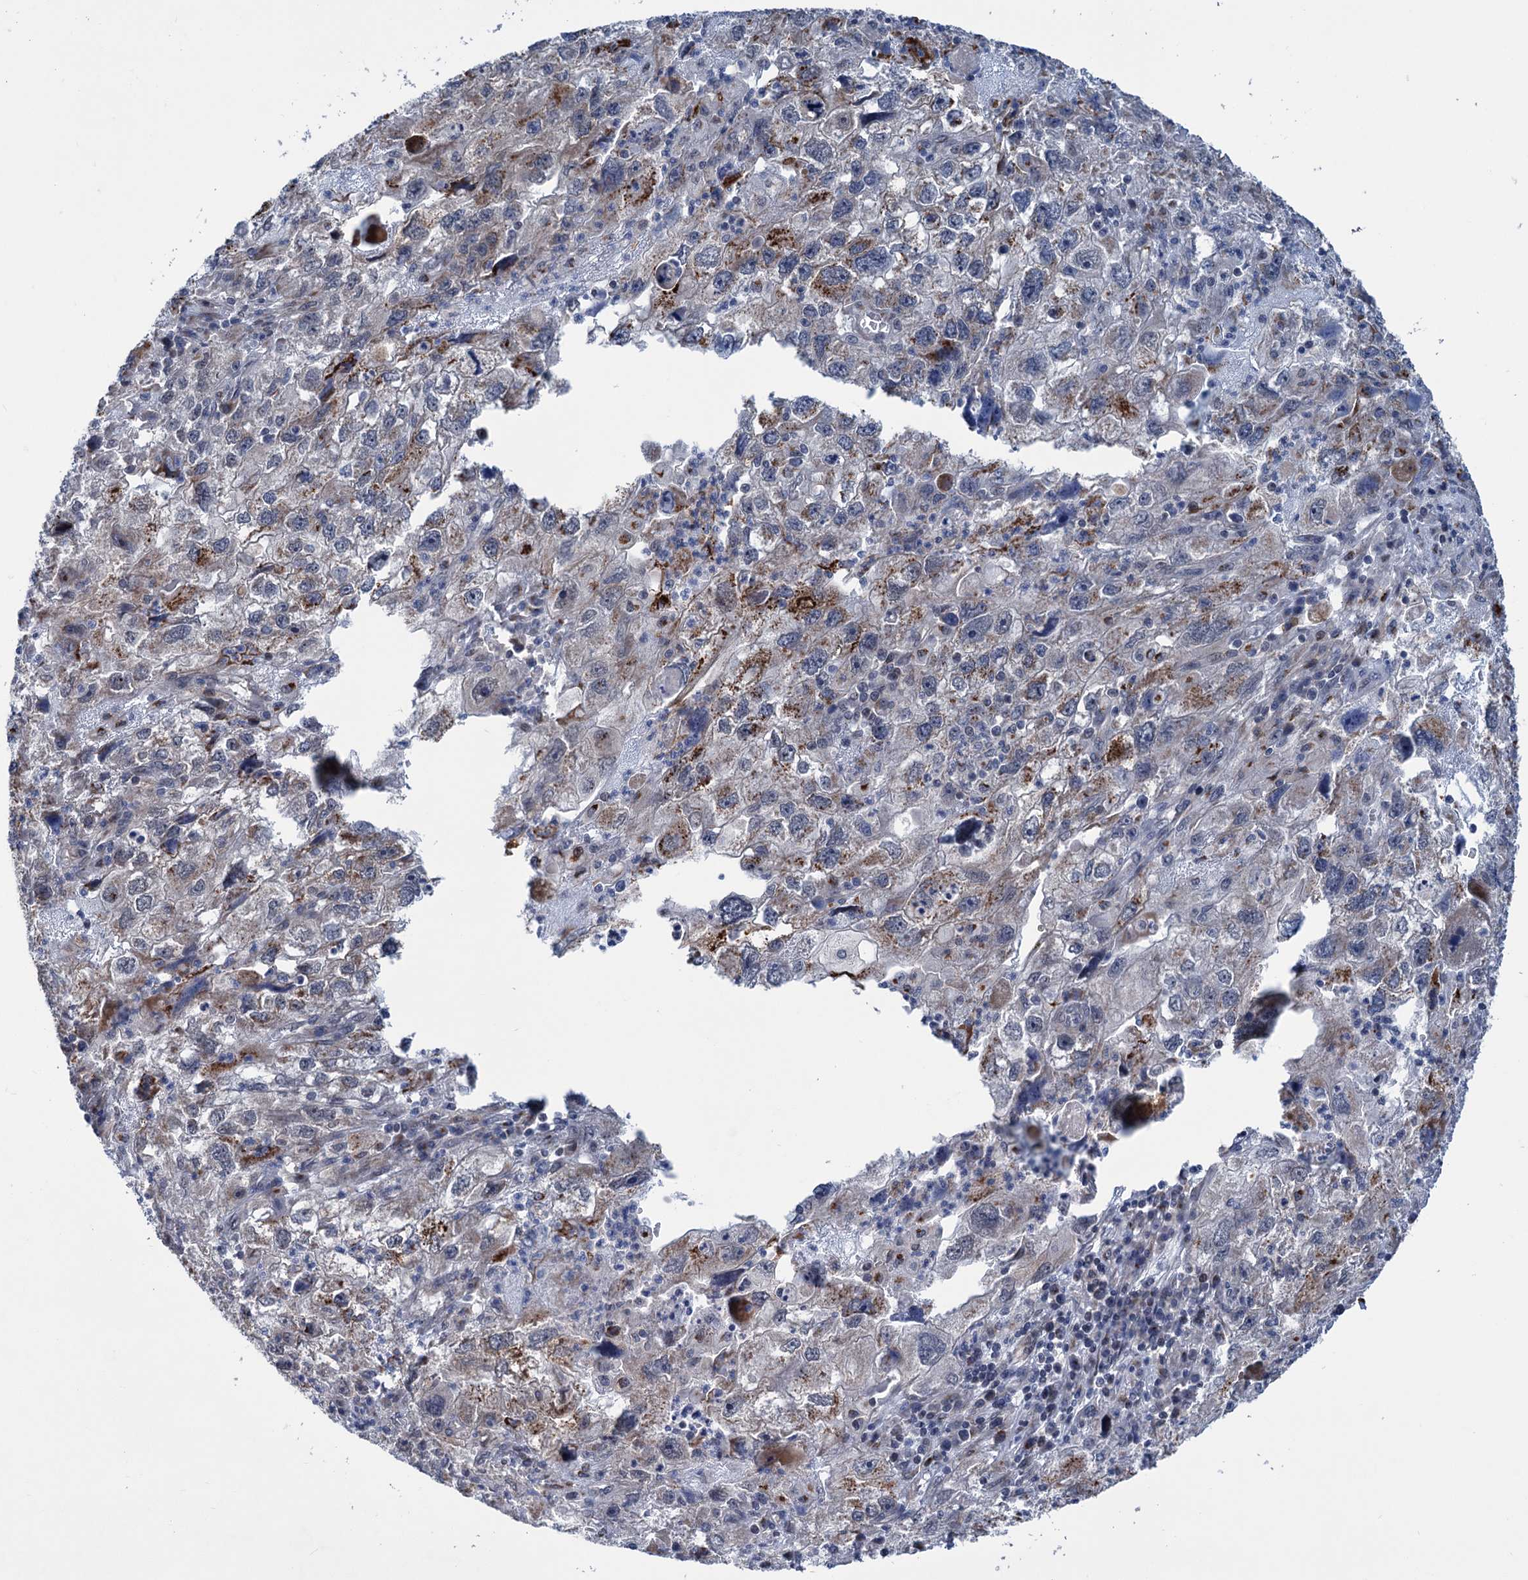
{"staining": {"intensity": "moderate", "quantity": "<25%", "location": "cytoplasmic/membranous"}, "tissue": "endometrial cancer", "cell_type": "Tumor cells", "image_type": "cancer", "snomed": [{"axis": "morphology", "description": "Adenocarcinoma, NOS"}, {"axis": "topography", "description": "Endometrium"}], "caption": "IHC staining of adenocarcinoma (endometrial), which exhibits low levels of moderate cytoplasmic/membranous expression in approximately <25% of tumor cells indicating moderate cytoplasmic/membranous protein positivity. The staining was performed using DAB (brown) for protein detection and nuclei were counterstained in hematoxylin (blue).", "gene": "ELP4", "patient": {"sex": "female", "age": 49}}